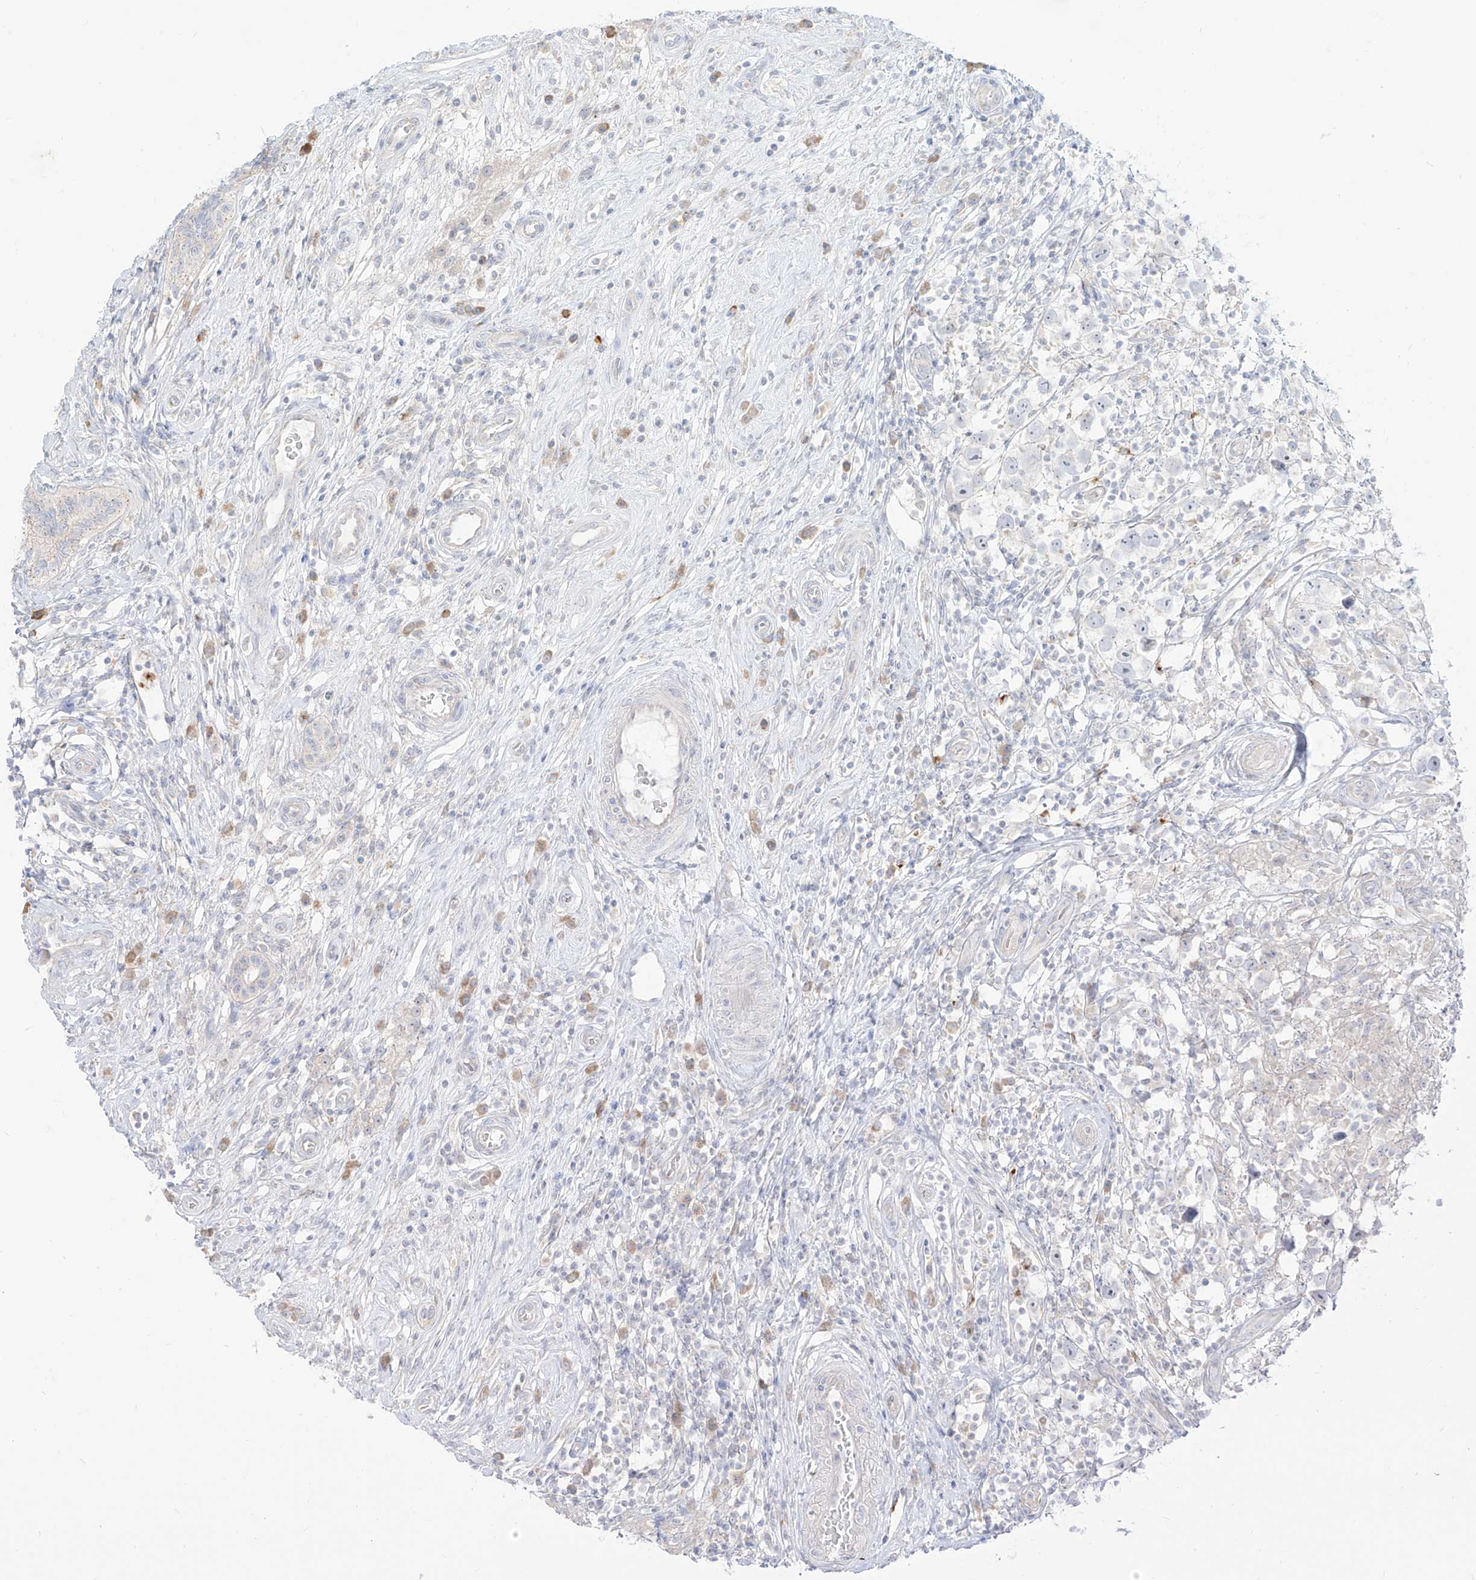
{"staining": {"intensity": "negative", "quantity": "none", "location": "none"}, "tissue": "testis cancer", "cell_type": "Tumor cells", "image_type": "cancer", "snomed": [{"axis": "morphology", "description": "Seminoma, NOS"}, {"axis": "topography", "description": "Testis"}], "caption": "This is a photomicrograph of IHC staining of testis cancer (seminoma), which shows no staining in tumor cells.", "gene": "SYTL3", "patient": {"sex": "male", "age": 49}}